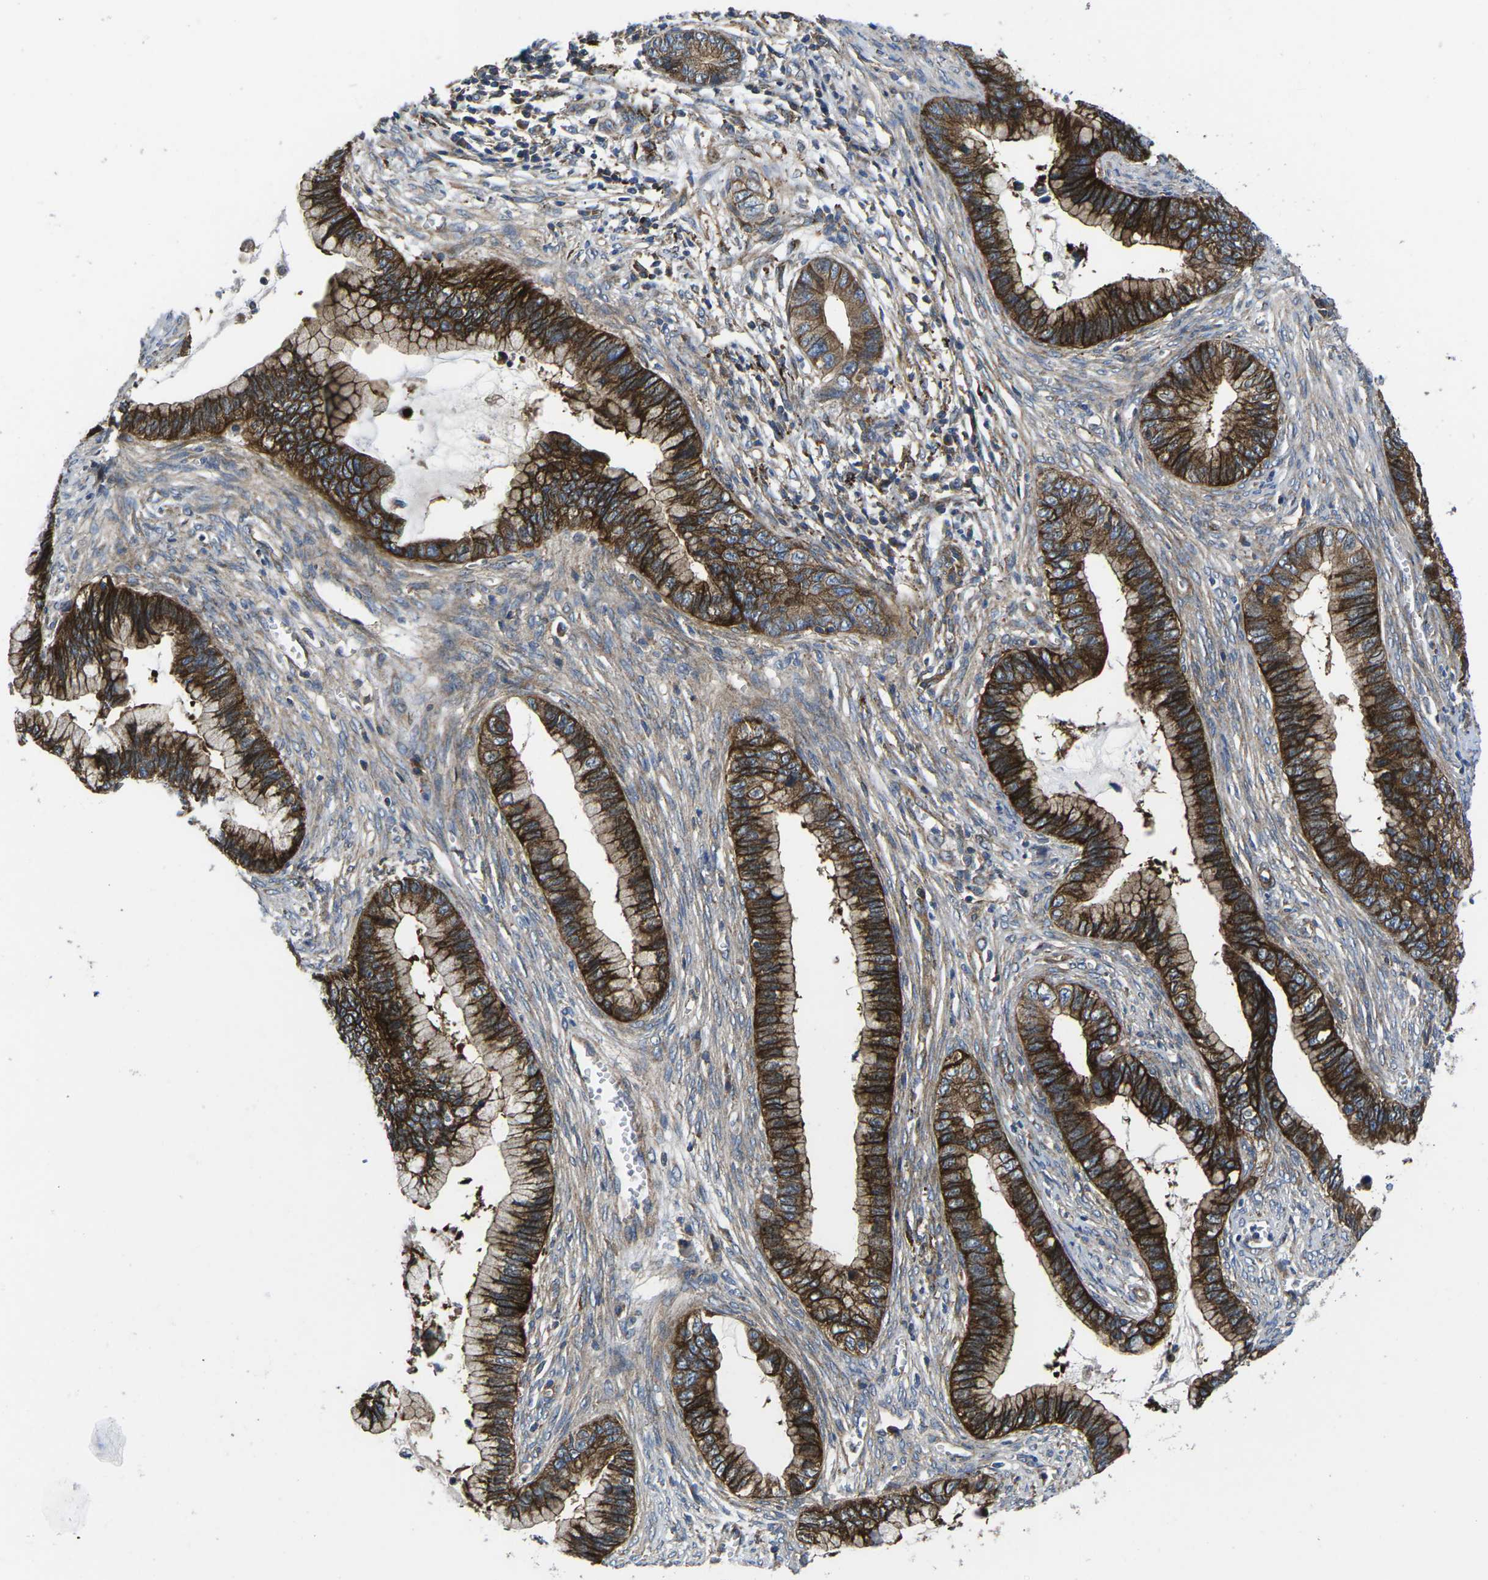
{"staining": {"intensity": "strong", "quantity": ">75%", "location": "cytoplasmic/membranous"}, "tissue": "cervical cancer", "cell_type": "Tumor cells", "image_type": "cancer", "snomed": [{"axis": "morphology", "description": "Adenocarcinoma, NOS"}, {"axis": "topography", "description": "Cervix"}], "caption": "Cervical adenocarcinoma stained with DAB (3,3'-diaminobenzidine) immunohistochemistry reveals high levels of strong cytoplasmic/membranous expression in about >75% of tumor cells.", "gene": "DLG1", "patient": {"sex": "female", "age": 44}}